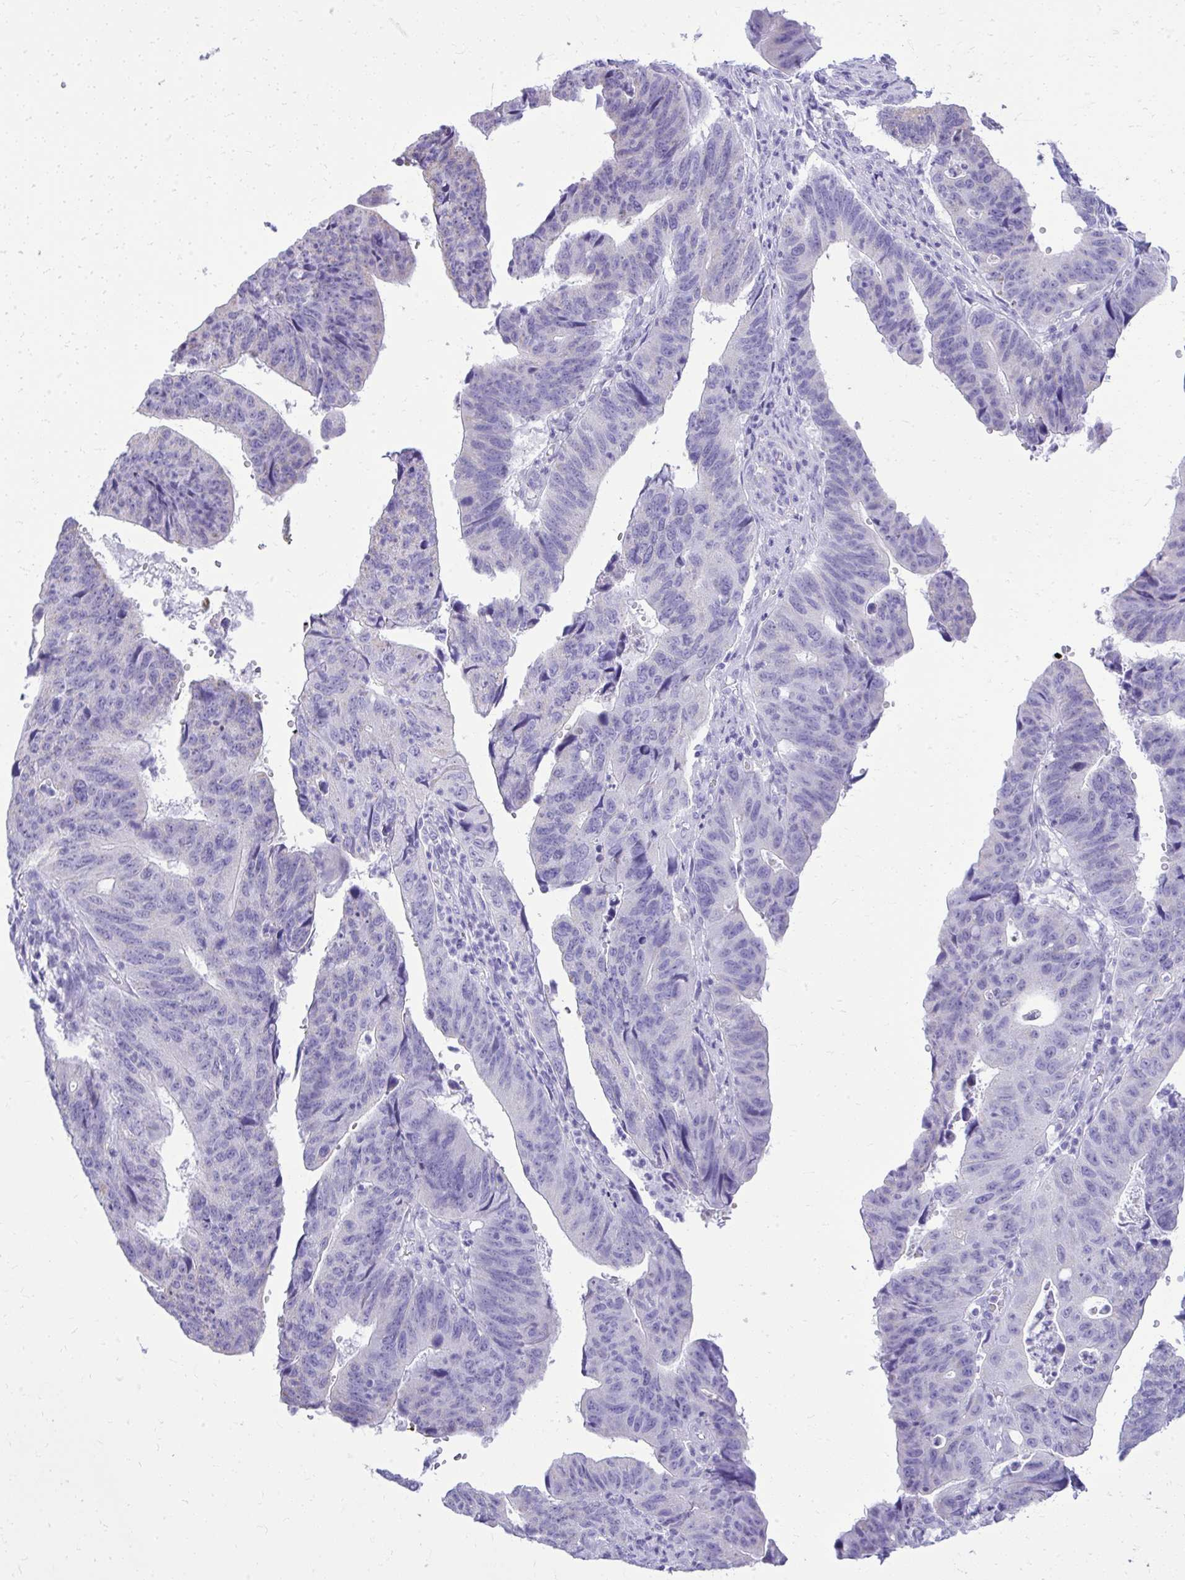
{"staining": {"intensity": "negative", "quantity": "none", "location": "none"}, "tissue": "stomach cancer", "cell_type": "Tumor cells", "image_type": "cancer", "snomed": [{"axis": "morphology", "description": "Adenocarcinoma, NOS"}, {"axis": "topography", "description": "Stomach"}], "caption": "Immunohistochemical staining of stomach cancer reveals no significant positivity in tumor cells.", "gene": "RALYL", "patient": {"sex": "male", "age": 59}}